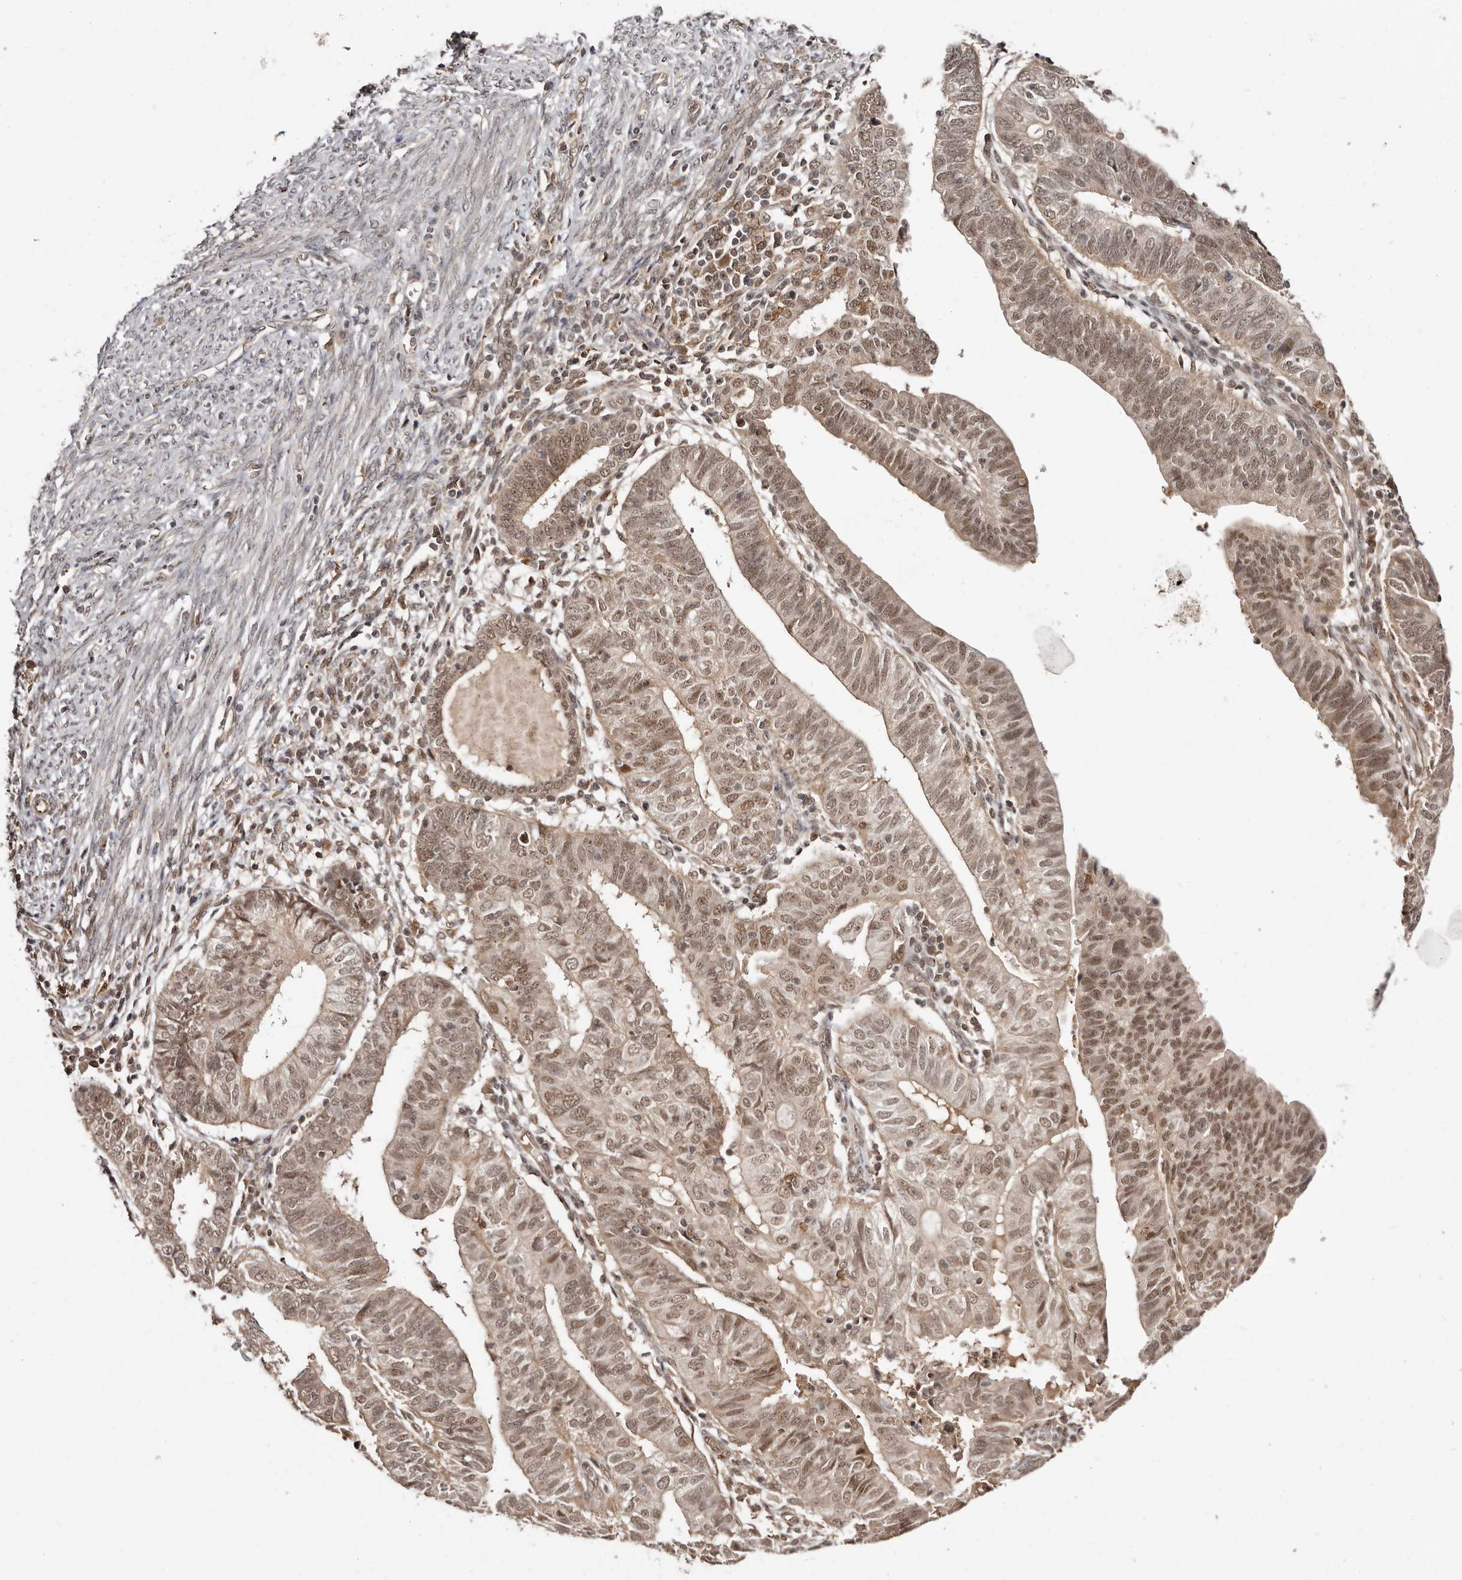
{"staining": {"intensity": "moderate", "quantity": ">75%", "location": "nuclear"}, "tissue": "endometrial cancer", "cell_type": "Tumor cells", "image_type": "cancer", "snomed": [{"axis": "morphology", "description": "Adenocarcinoma, NOS"}, {"axis": "topography", "description": "Uterus"}], "caption": "Tumor cells show moderate nuclear expression in approximately >75% of cells in endometrial cancer (adenocarcinoma).", "gene": "MED8", "patient": {"sex": "female", "age": 77}}